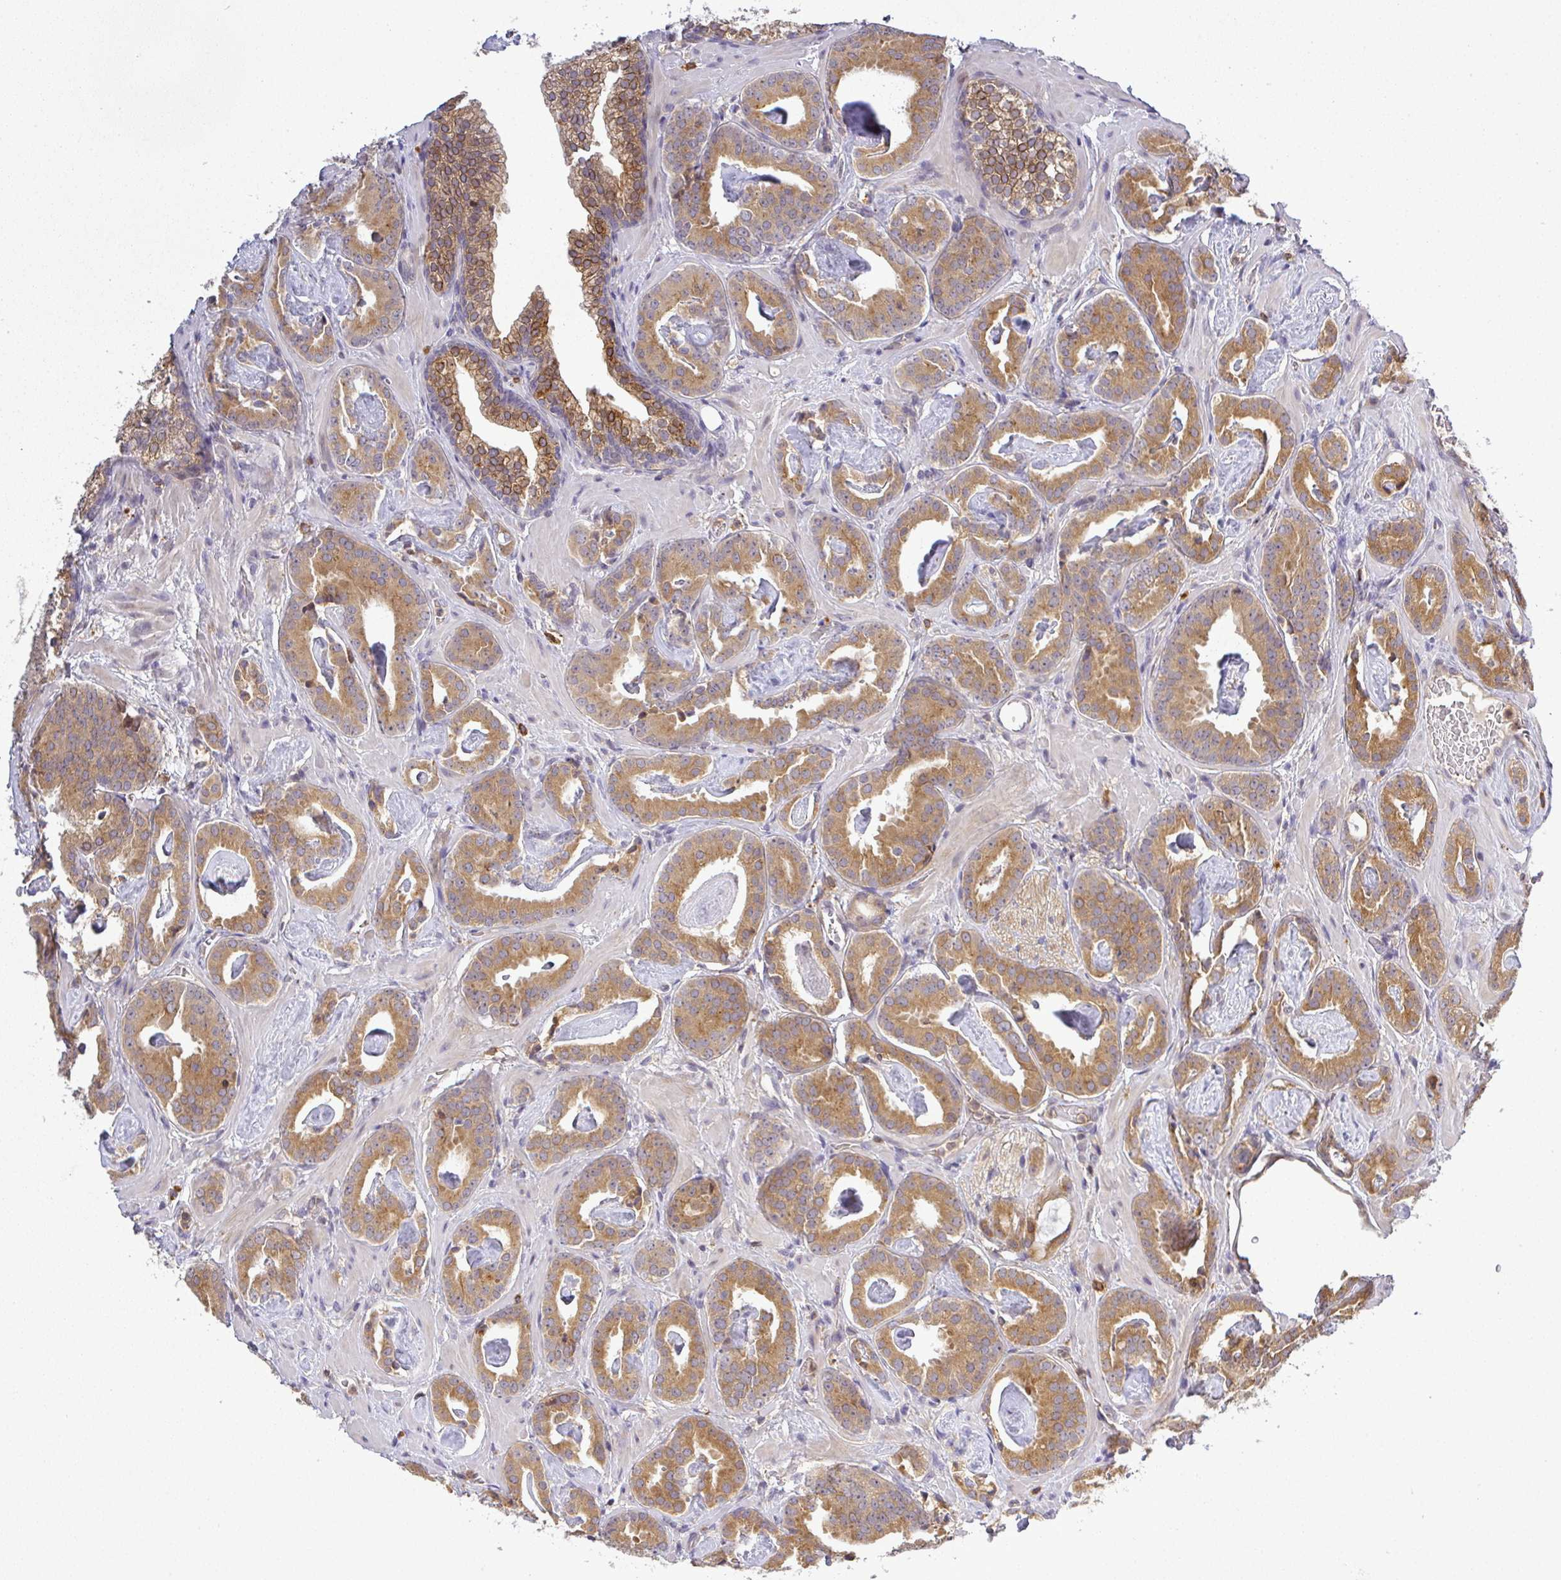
{"staining": {"intensity": "moderate", "quantity": ">75%", "location": "cytoplasmic/membranous"}, "tissue": "prostate cancer", "cell_type": "Tumor cells", "image_type": "cancer", "snomed": [{"axis": "morphology", "description": "Adenocarcinoma, Low grade"}, {"axis": "topography", "description": "Prostate"}], "caption": "The micrograph shows staining of low-grade adenocarcinoma (prostate), revealing moderate cytoplasmic/membranous protein expression (brown color) within tumor cells.", "gene": "FAM153A", "patient": {"sex": "male", "age": 62}}